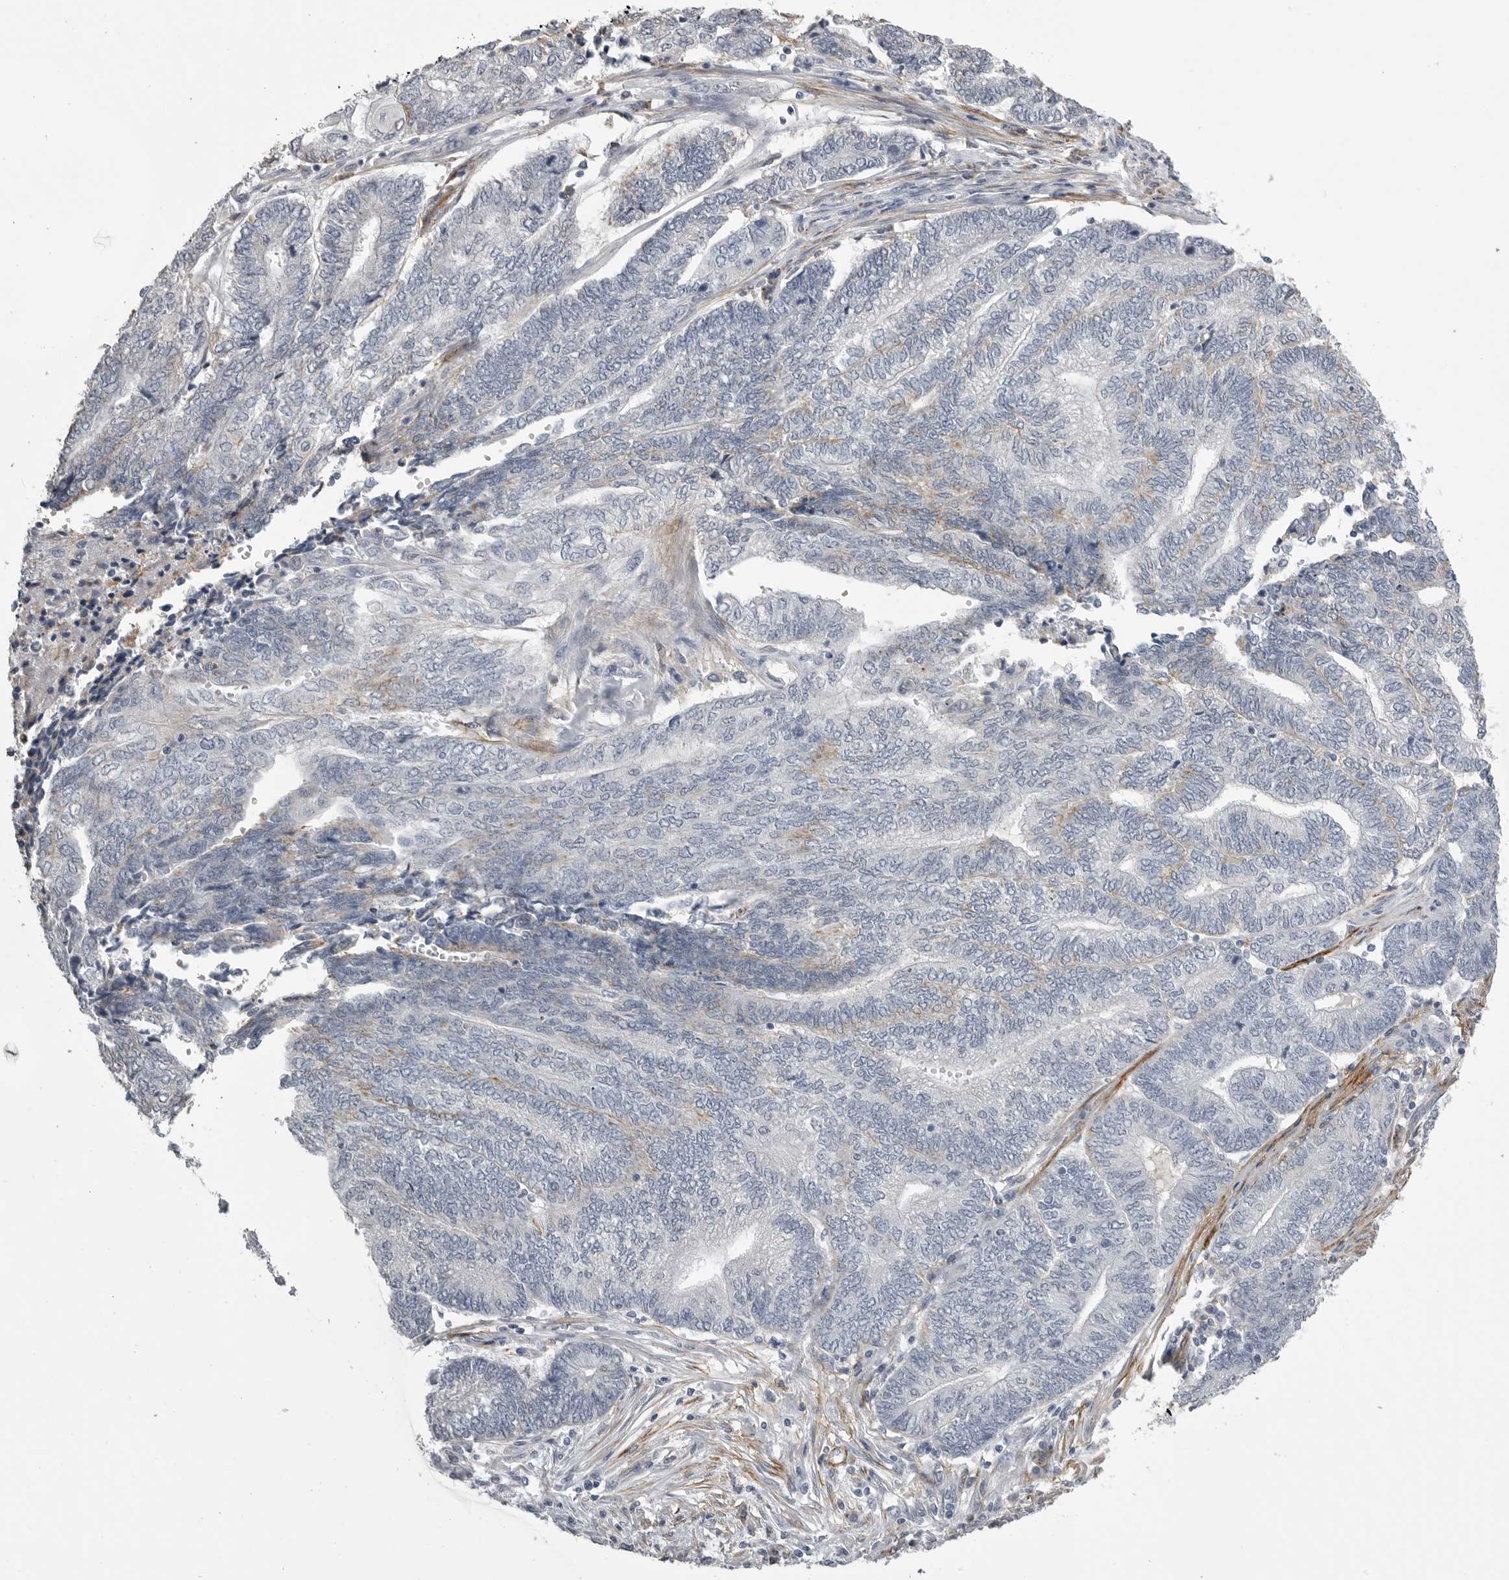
{"staining": {"intensity": "weak", "quantity": "<25%", "location": "cytoplasmic/membranous"}, "tissue": "endometrial cancer", "cell_type": "Tumor cells", "image_type": "cancer", "snomed": [{"axis": "morphology", "description": "Adenocarcinoma, NOS"}, {"axis": "topography", "description": "Uterus"}, {"axis": "topography", "description": "Endometrium"}], "caption": "Tumor cells are negative for brown protein staining in adenocarcinoma (endometrial).", "gene": "AOC3", "patient": {"sex": "female", "age": 70}}